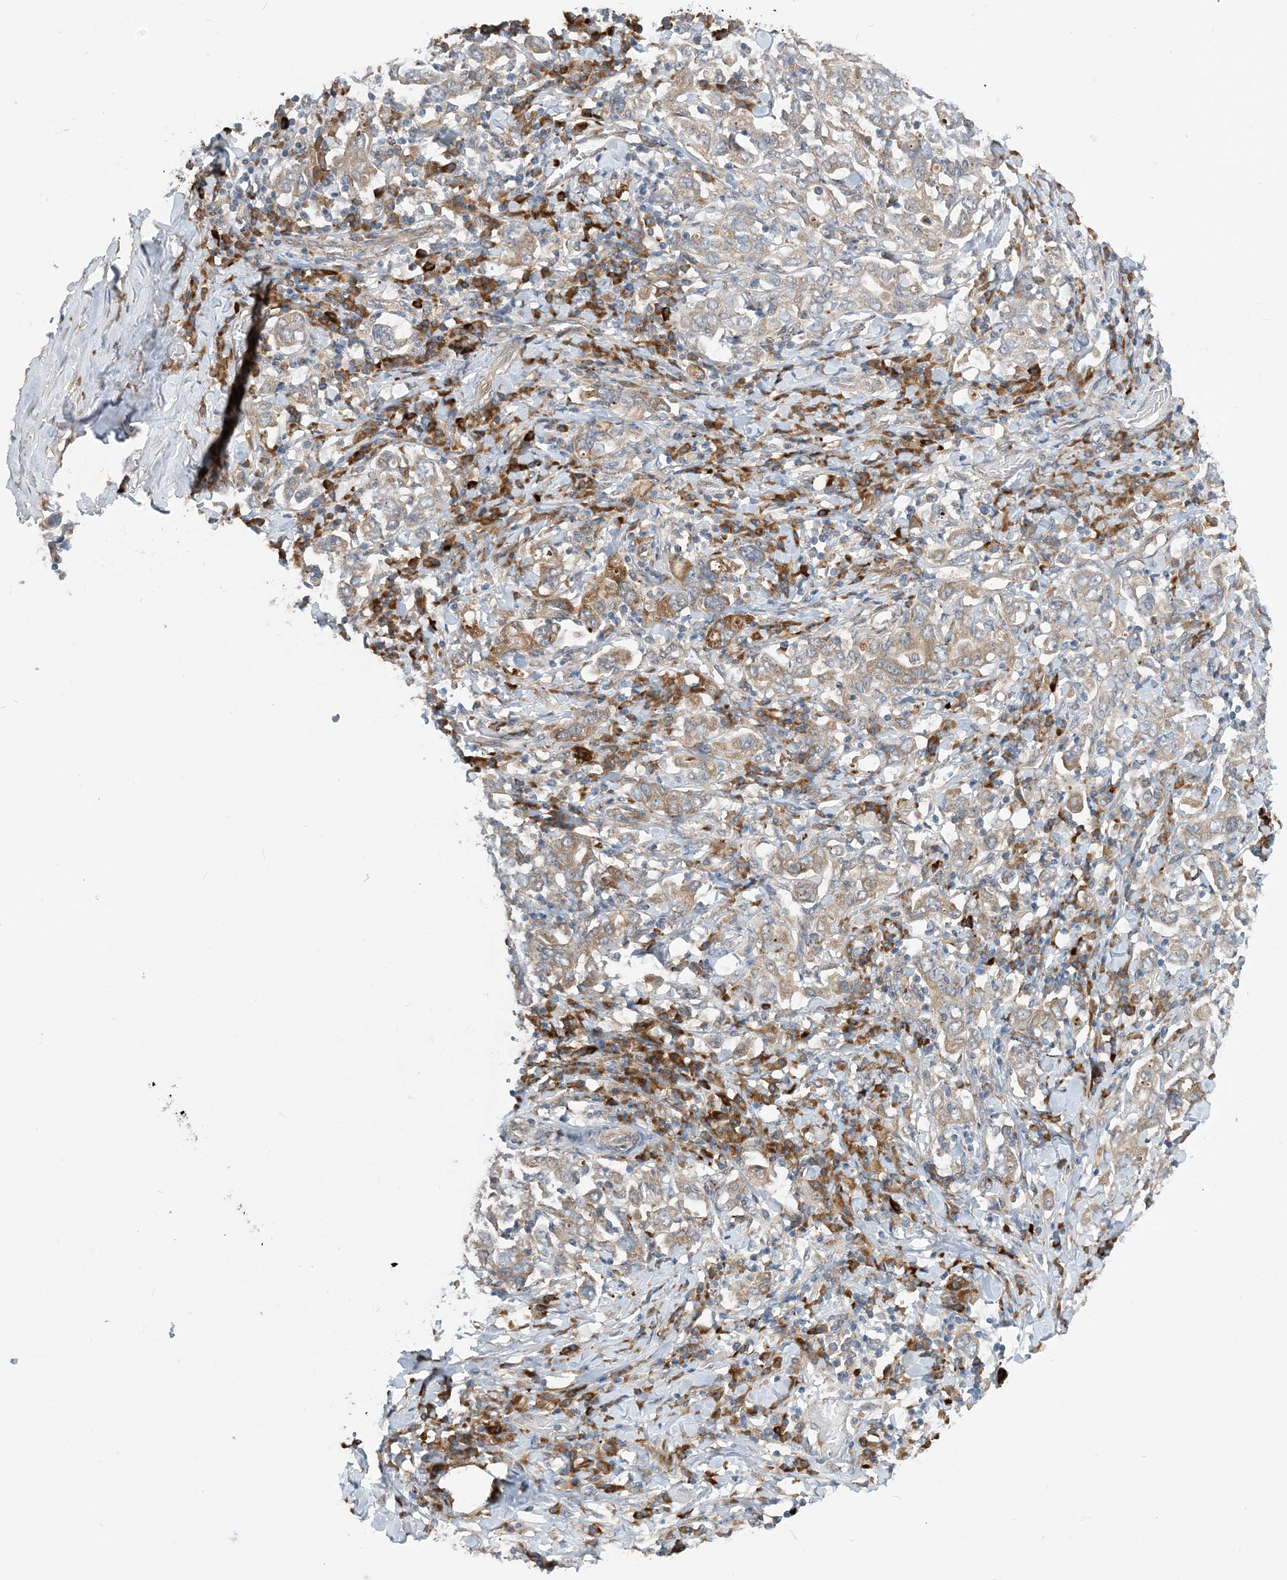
{"staining": {"intensity": "weak", "quantity": ">75%", "location": "cytoplasmic/membranous"}, "tissue": "stomach cancer", "cell_type": "Tumor cells", "image_type": "cancer", "snomed": [{"axis": "morphology", "description": "Adenocarcinoma, NOS"}, {"axis": "topography", "description": "Stomach, upper"}], "caption": "Stomach cancer (adenocarcinoma) was stained to show a protein in brown. There is low levels of weak cytoplasmic/membranous expression in approximately >75% of tumor cells. (Brightfield microscopy of DAB IHC at high magnification).", "gene": "PHOSPHO2", "patient": {"sex": "male", "age": 62}}